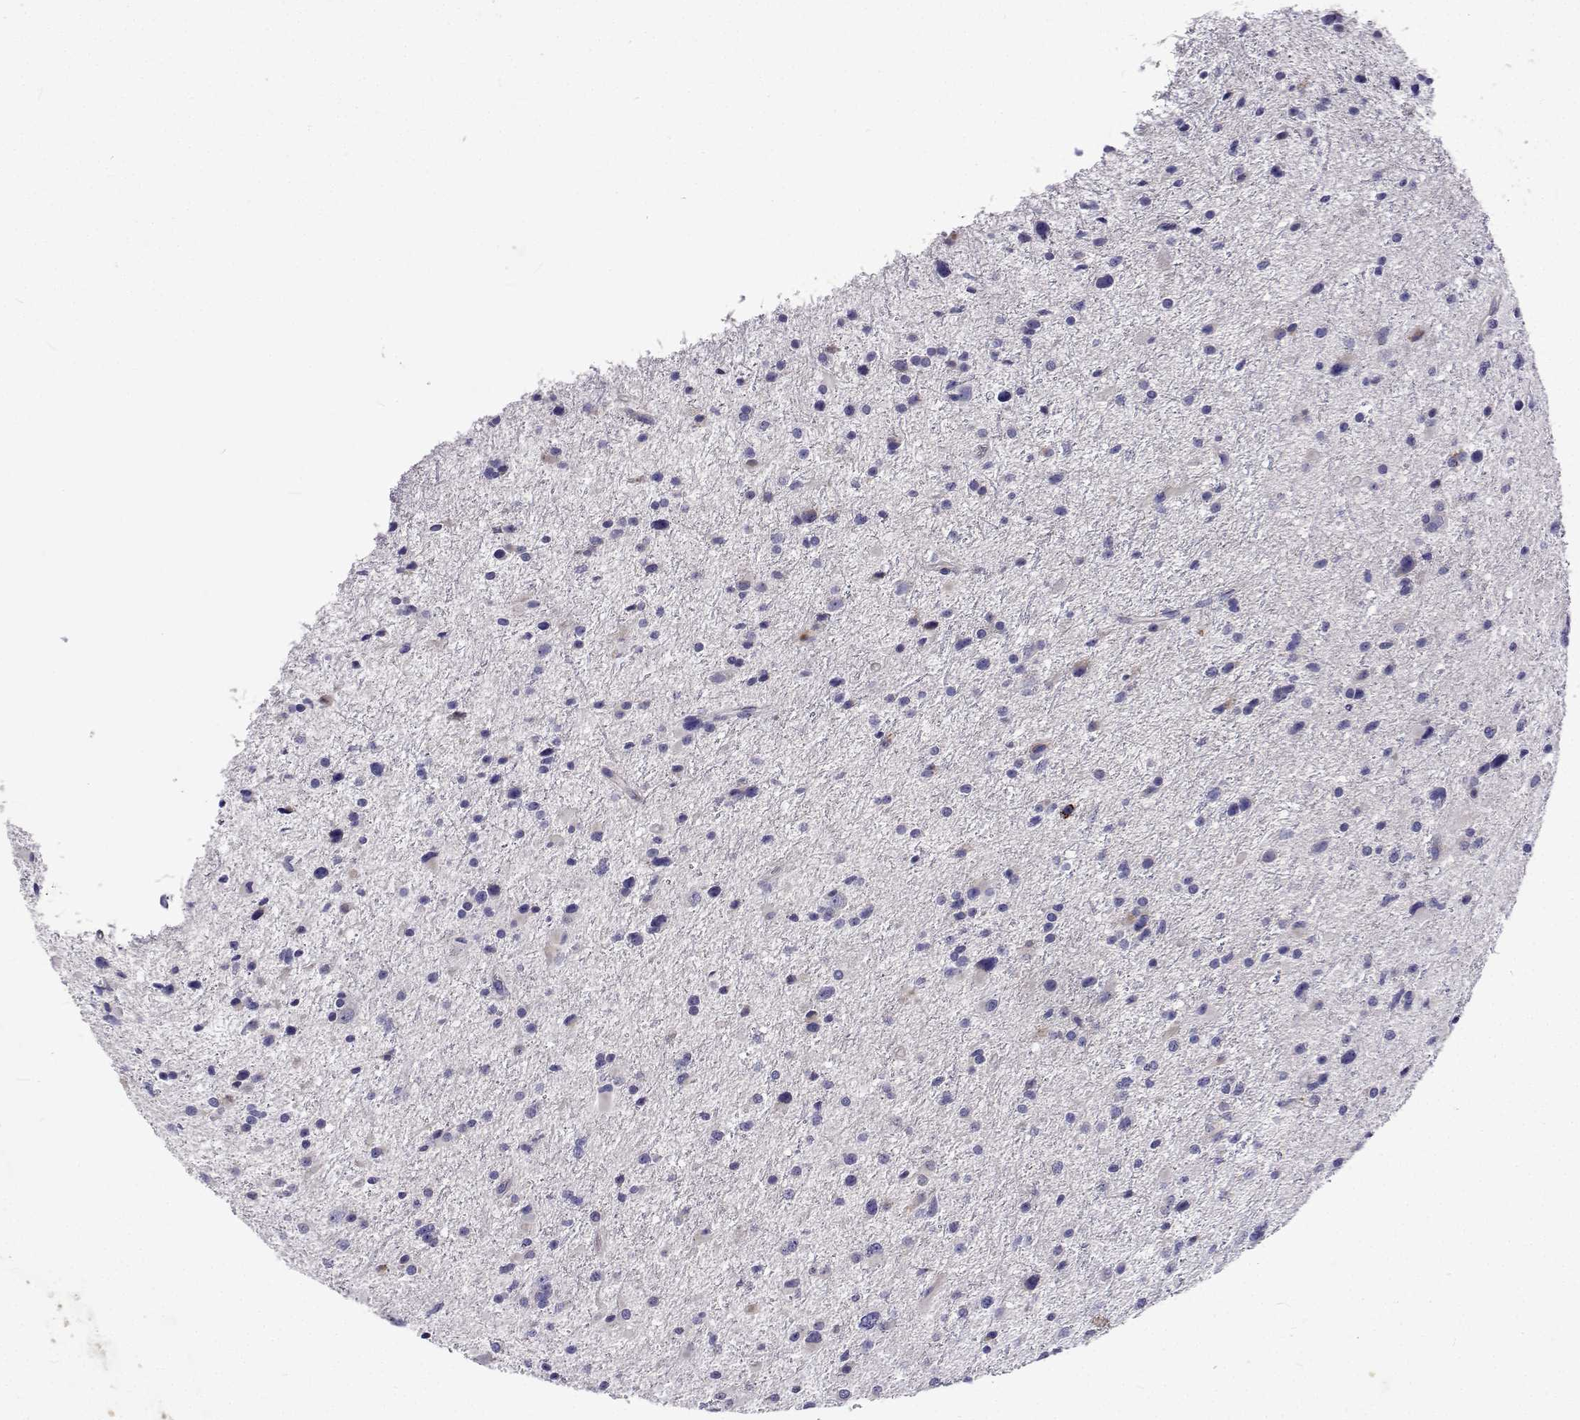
{"staining": {"intensity": "negative", "quantity": "none", "location": "none"}, "tissue": "glioma", "cell_type": "Tumor cells", "image_type": "cancer", "snomed": [{"axis": "morphology", "description": "Glioma, malignant, Low grade"}, {"axis": "topography", "description": "Brain"}], "caption": "Malignant glioma (low-grade) was stained to show a protein in brown. There is no significant staining in tumor cells. The staining was performed using DAB to visualize the protein expression in brown, while the nuclei were stained in blue with hematoxylin (Magnification: 20x).", "gene": "LHFPL7", "patient": {"sex": "female", "age": 32}}